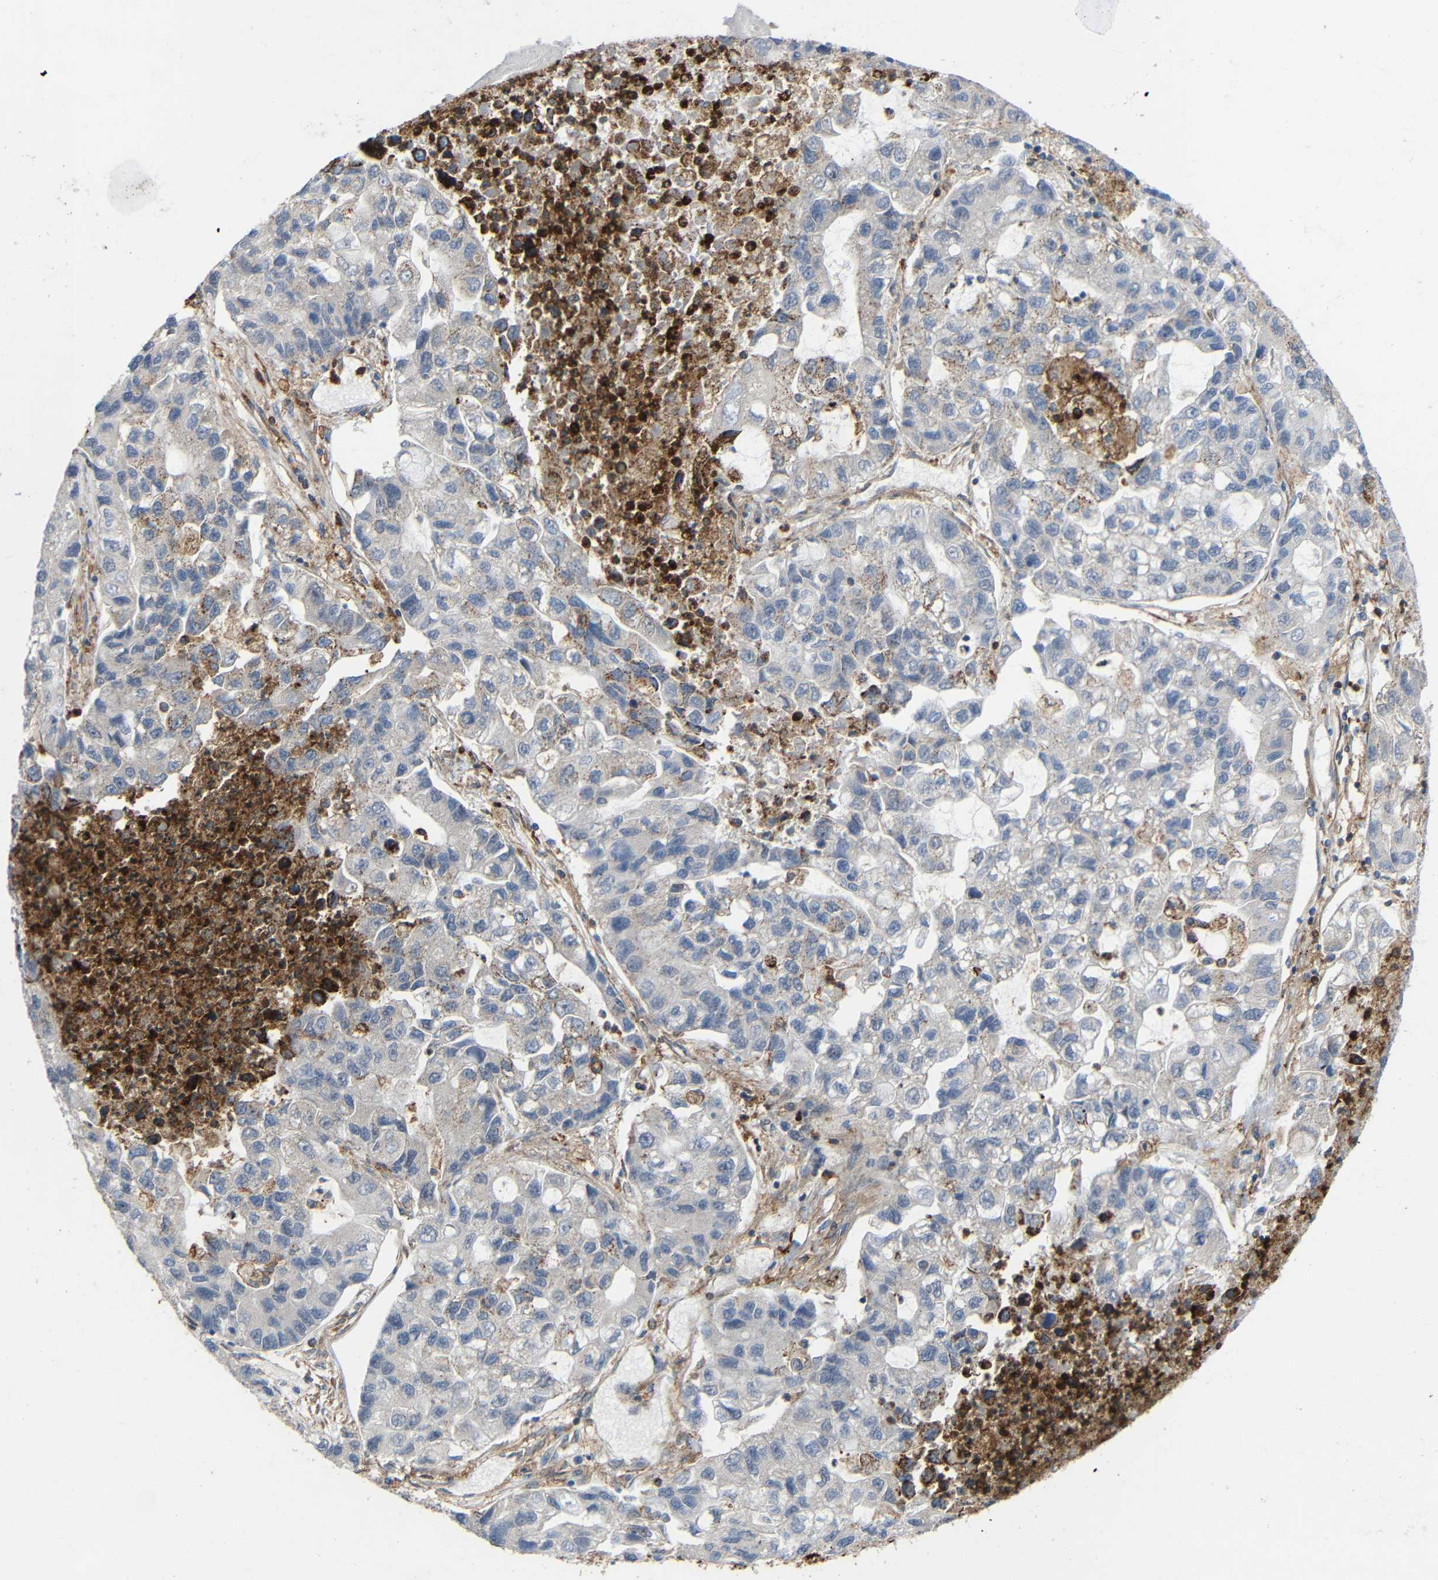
{"staining": {"intensity": "negative", "quantity": "none", "location": "none"}, "tissue": "lung cancer", "cell_type": "Tumor cells", "image_type": "cancer", "snomed": [{"axis": "morphology", "description": "Adenocarcinoma, NOS"}, {"axis": "topography", "description": "Lung"}], "caption": "Immunohistochemistry (IHC) photomicrograph of neoplastic tissue: human lung cancer stained with DAB exhibits no significant protein staining in tumor cells. (DAB immunohistochemistry (IHC) with hematoxylin counter stain).", "gene": "C1GALT1", "patient": {"sex": "female", "age": 51}}